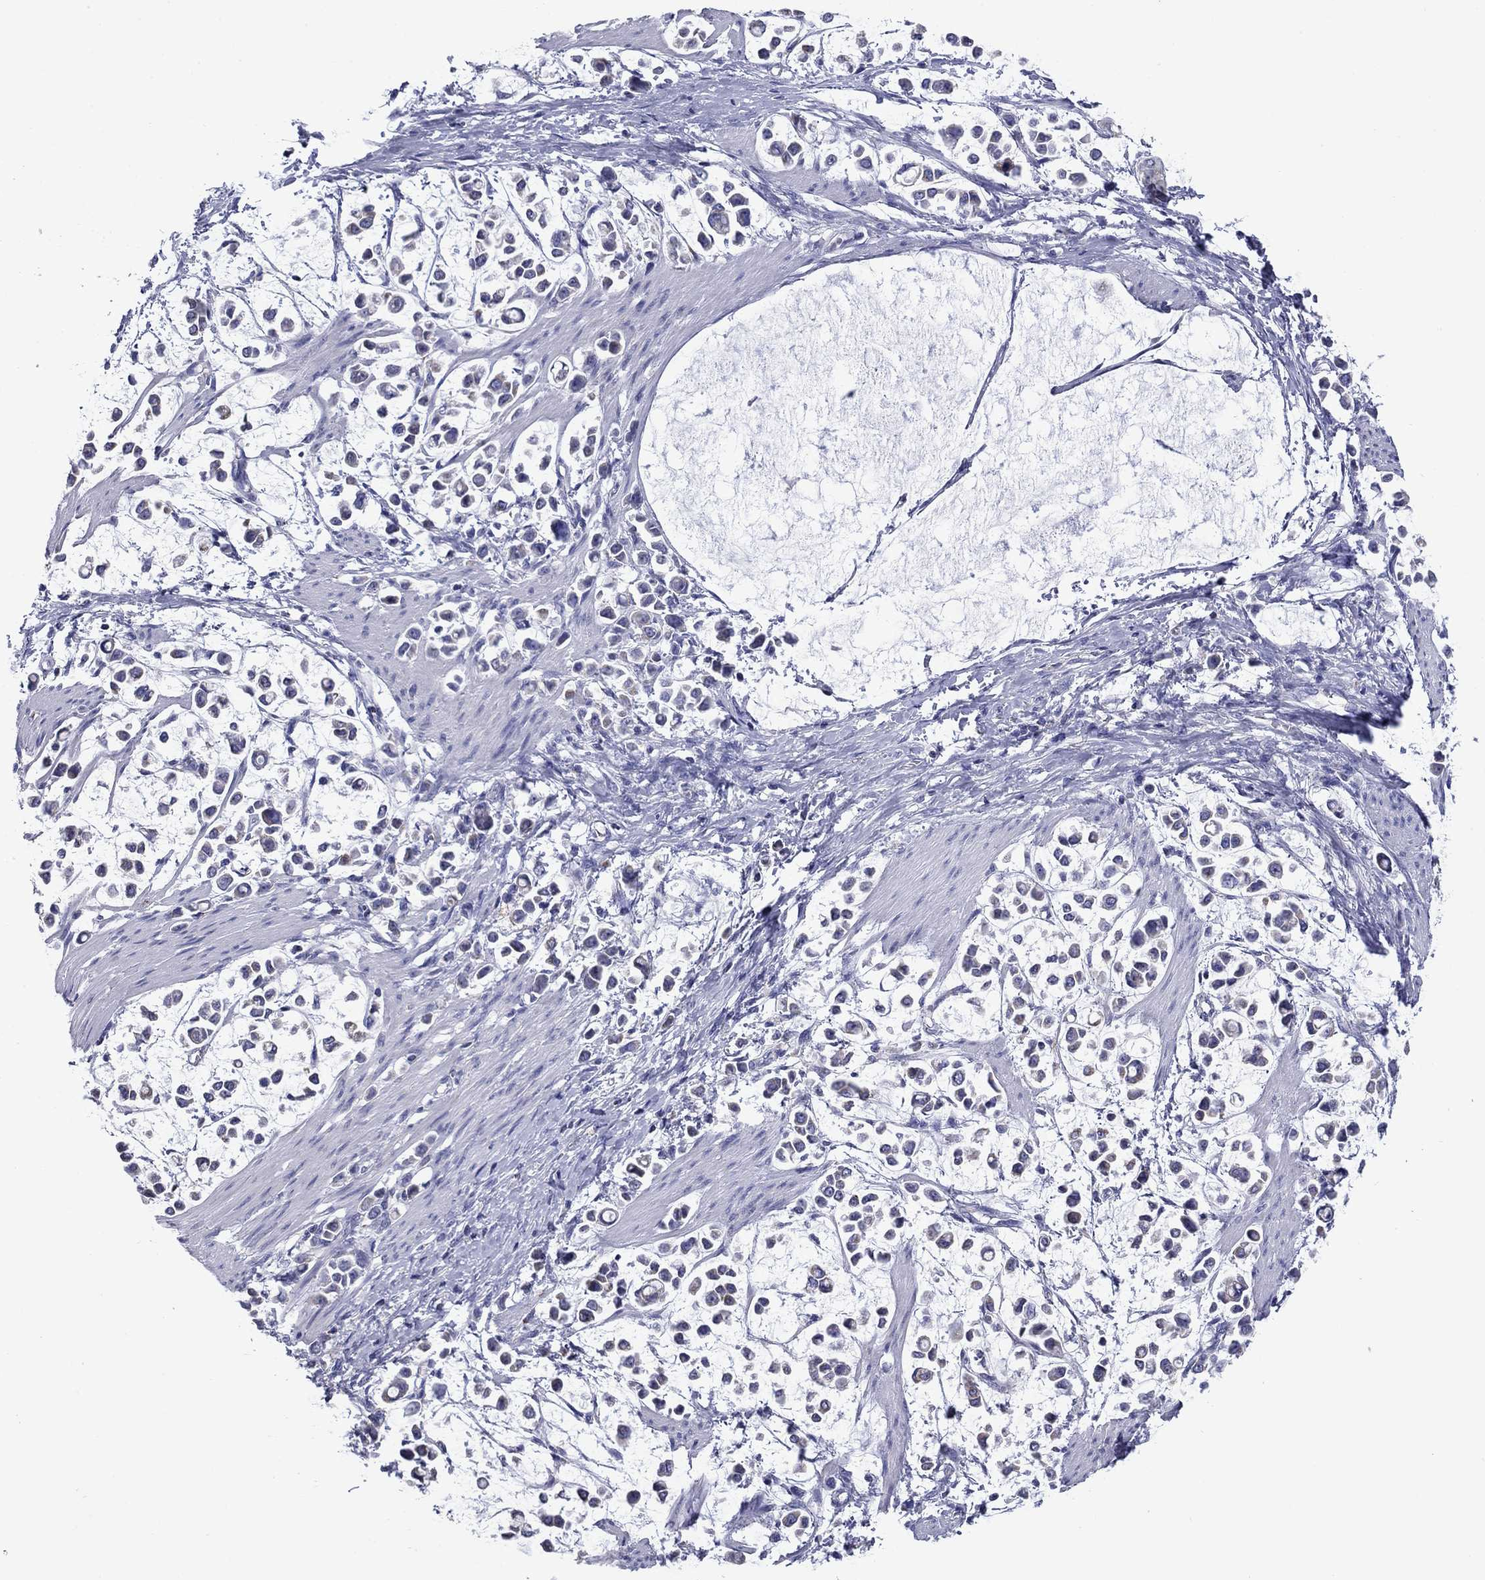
{"staining": {"intensity": "negative", "quantity": "none", "location": "none"}, "tissue": "stomach cancer", "cell_type": "Tumor cells", "image_type": "cancer", "snomed": [{"axis": "morphology", "description": "Adenocarcinoma, NOS"}, {"axis": "topography", "description": "Stomach"}], "caption": "The immunohistochemistry (IHC) micrograph has no significant positivity in tumor cells of adenocarcinoma (stomach) tissue.", "gene": "ACADSB", "patient": {"sex": "male", "age": 82}}